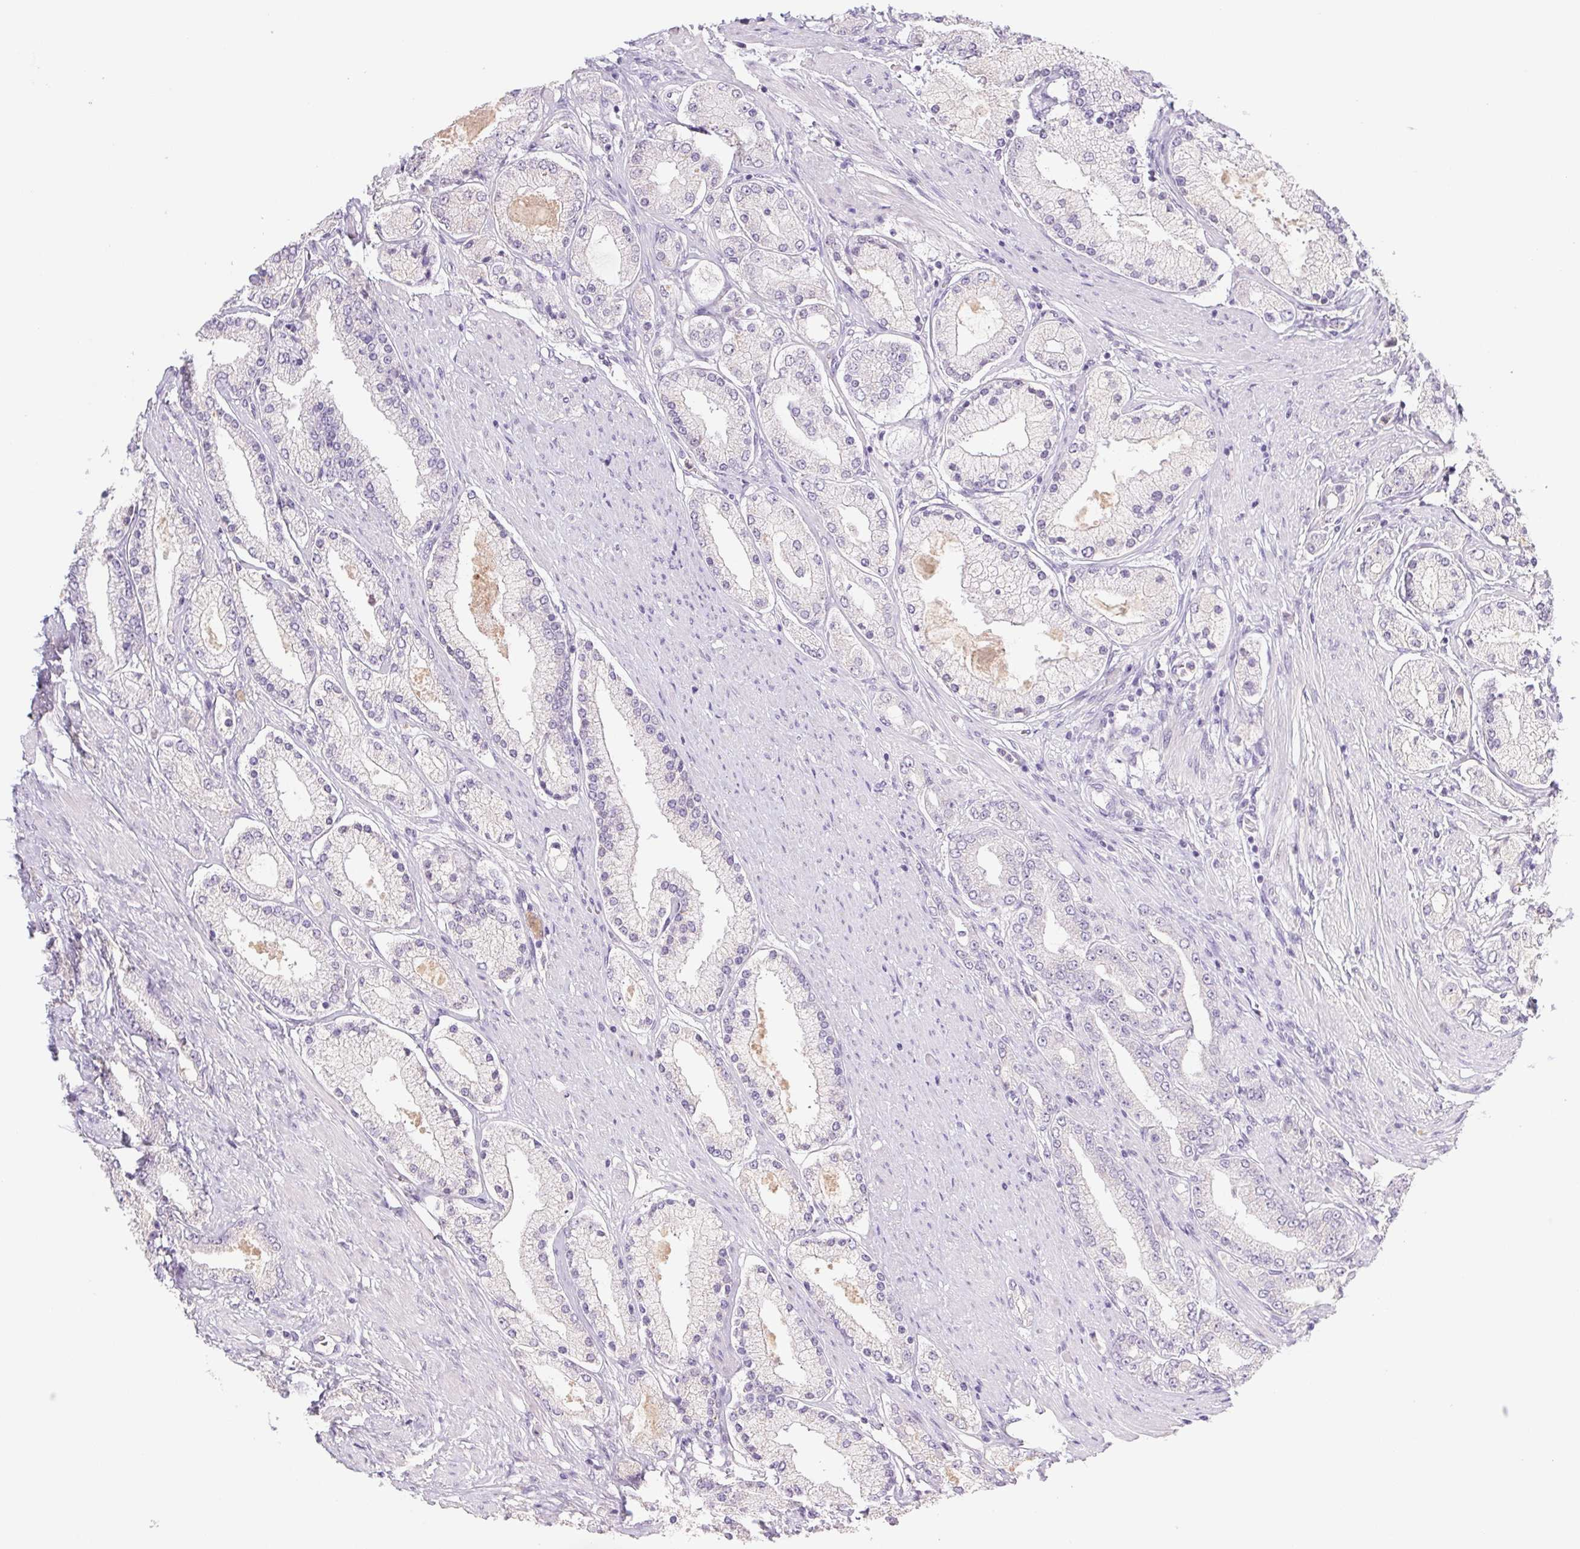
{"staining": {"intensity": "negative", "quantity": "none", "location": "none"}, "tissue": "prostate cancer", "cell_type": "Tumor cells", "image_type": "cancer", "snomed": [{"axis": "morphology", "description": "Adenocarcinoma, High grade"}, {"axis": "topography", "description": "Prostate"}], "caption": "Immunohistochemical staining of prostate cancer (high-grade adenocarcinoma) exhibits no significant expression in tumor cells.", "gene": "PNMA8B", "patient": {"sex": "male", "age": 67}}